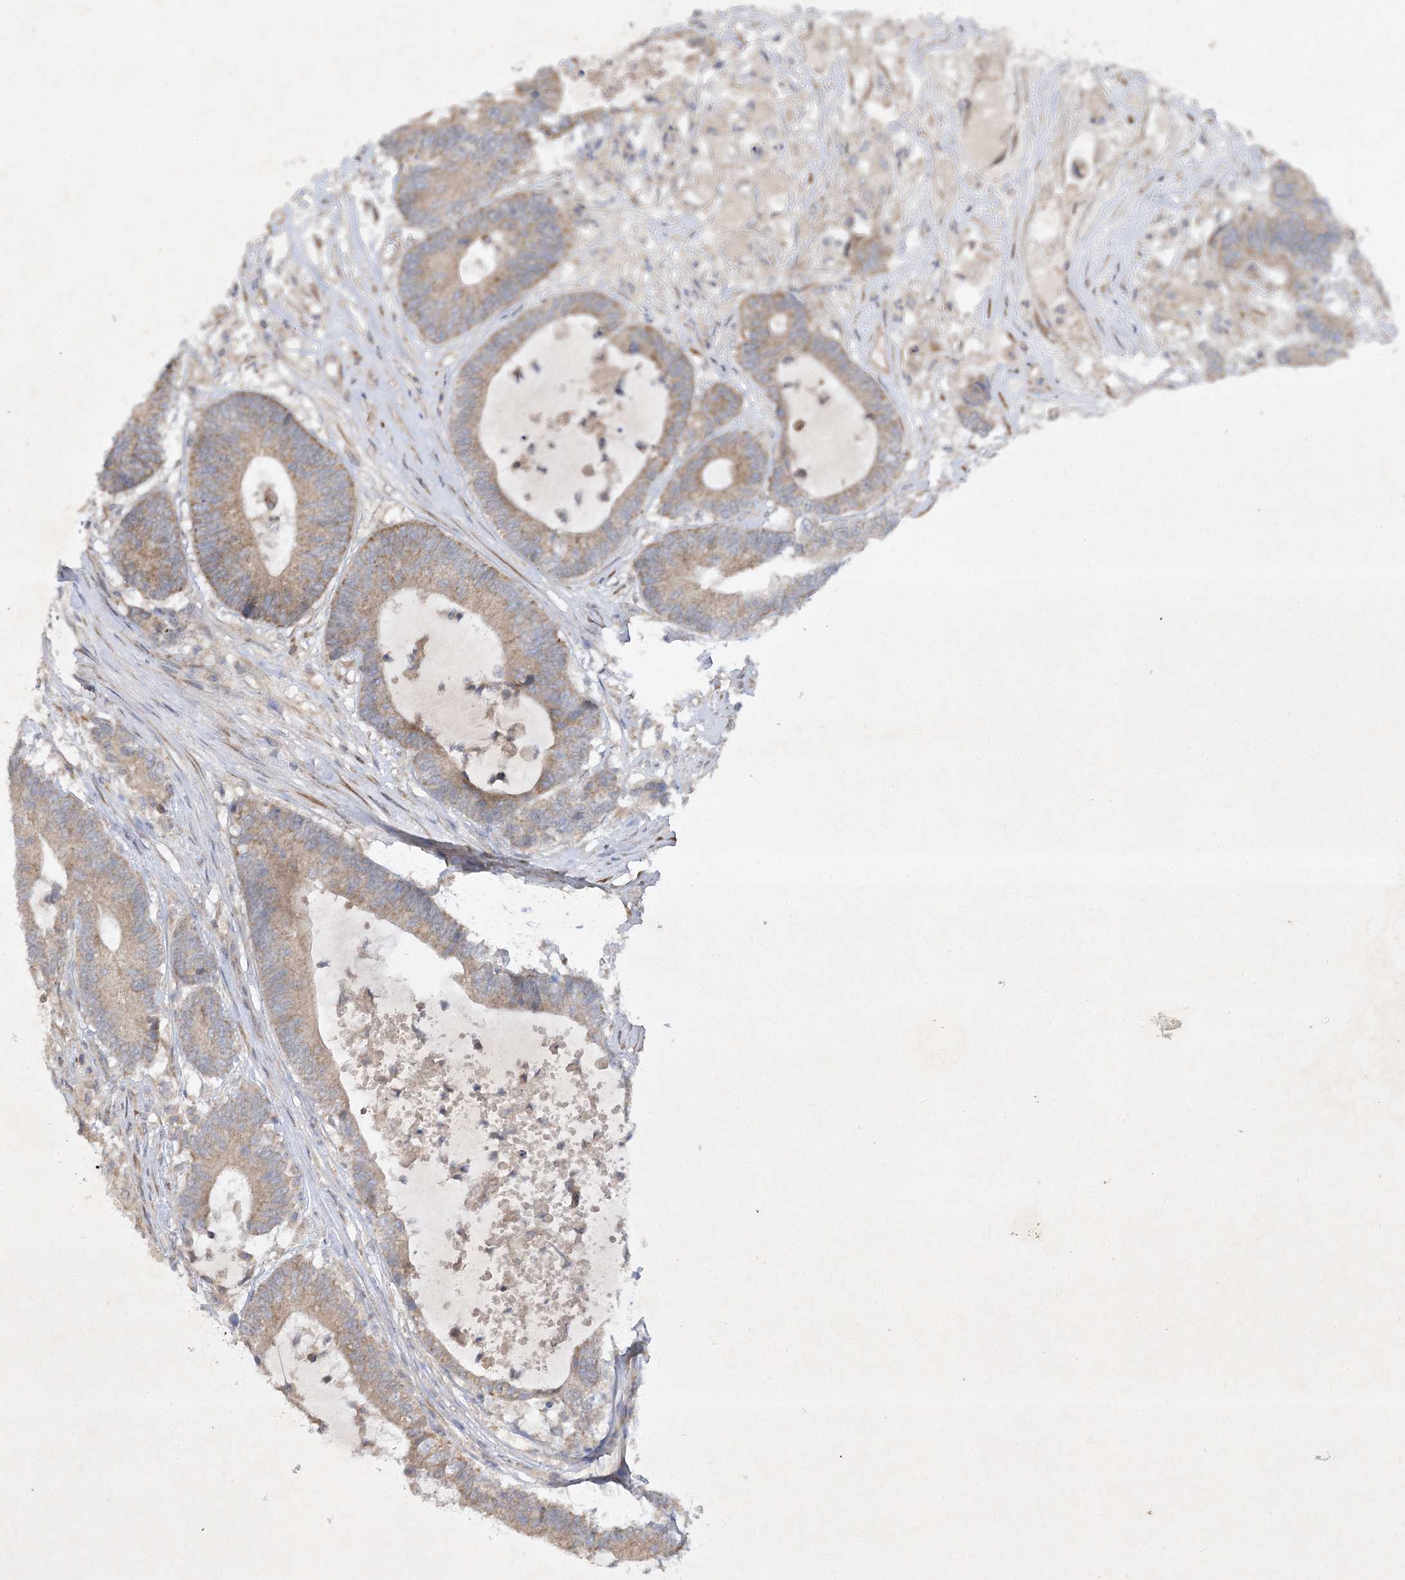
{"staining": {"intensity": "moderate", "quantity": ">75%", "location": "cytoplasmic/membranous"}, "tissue": "colorectal cancer", "cell_type": "Tumor cells", "image_type": "cancer", "snomed": [{"axis": "morphology", "description": "Adenocarcinoma, NOS"}, {"axis": "topography", "description": "Colon"}], "caption": "Moderate cytoplasmic/membranous positivity is seen in approximately >75% of tumor cells in adenocarcinoma (colorectal). The staining is performed using DAB brown chromogen to label protein expression. The nuclei are counter-stained blue using hematoxylin.", "gene": "TRAF3IP1", "patient": {"sex": "female", "age": 84}}